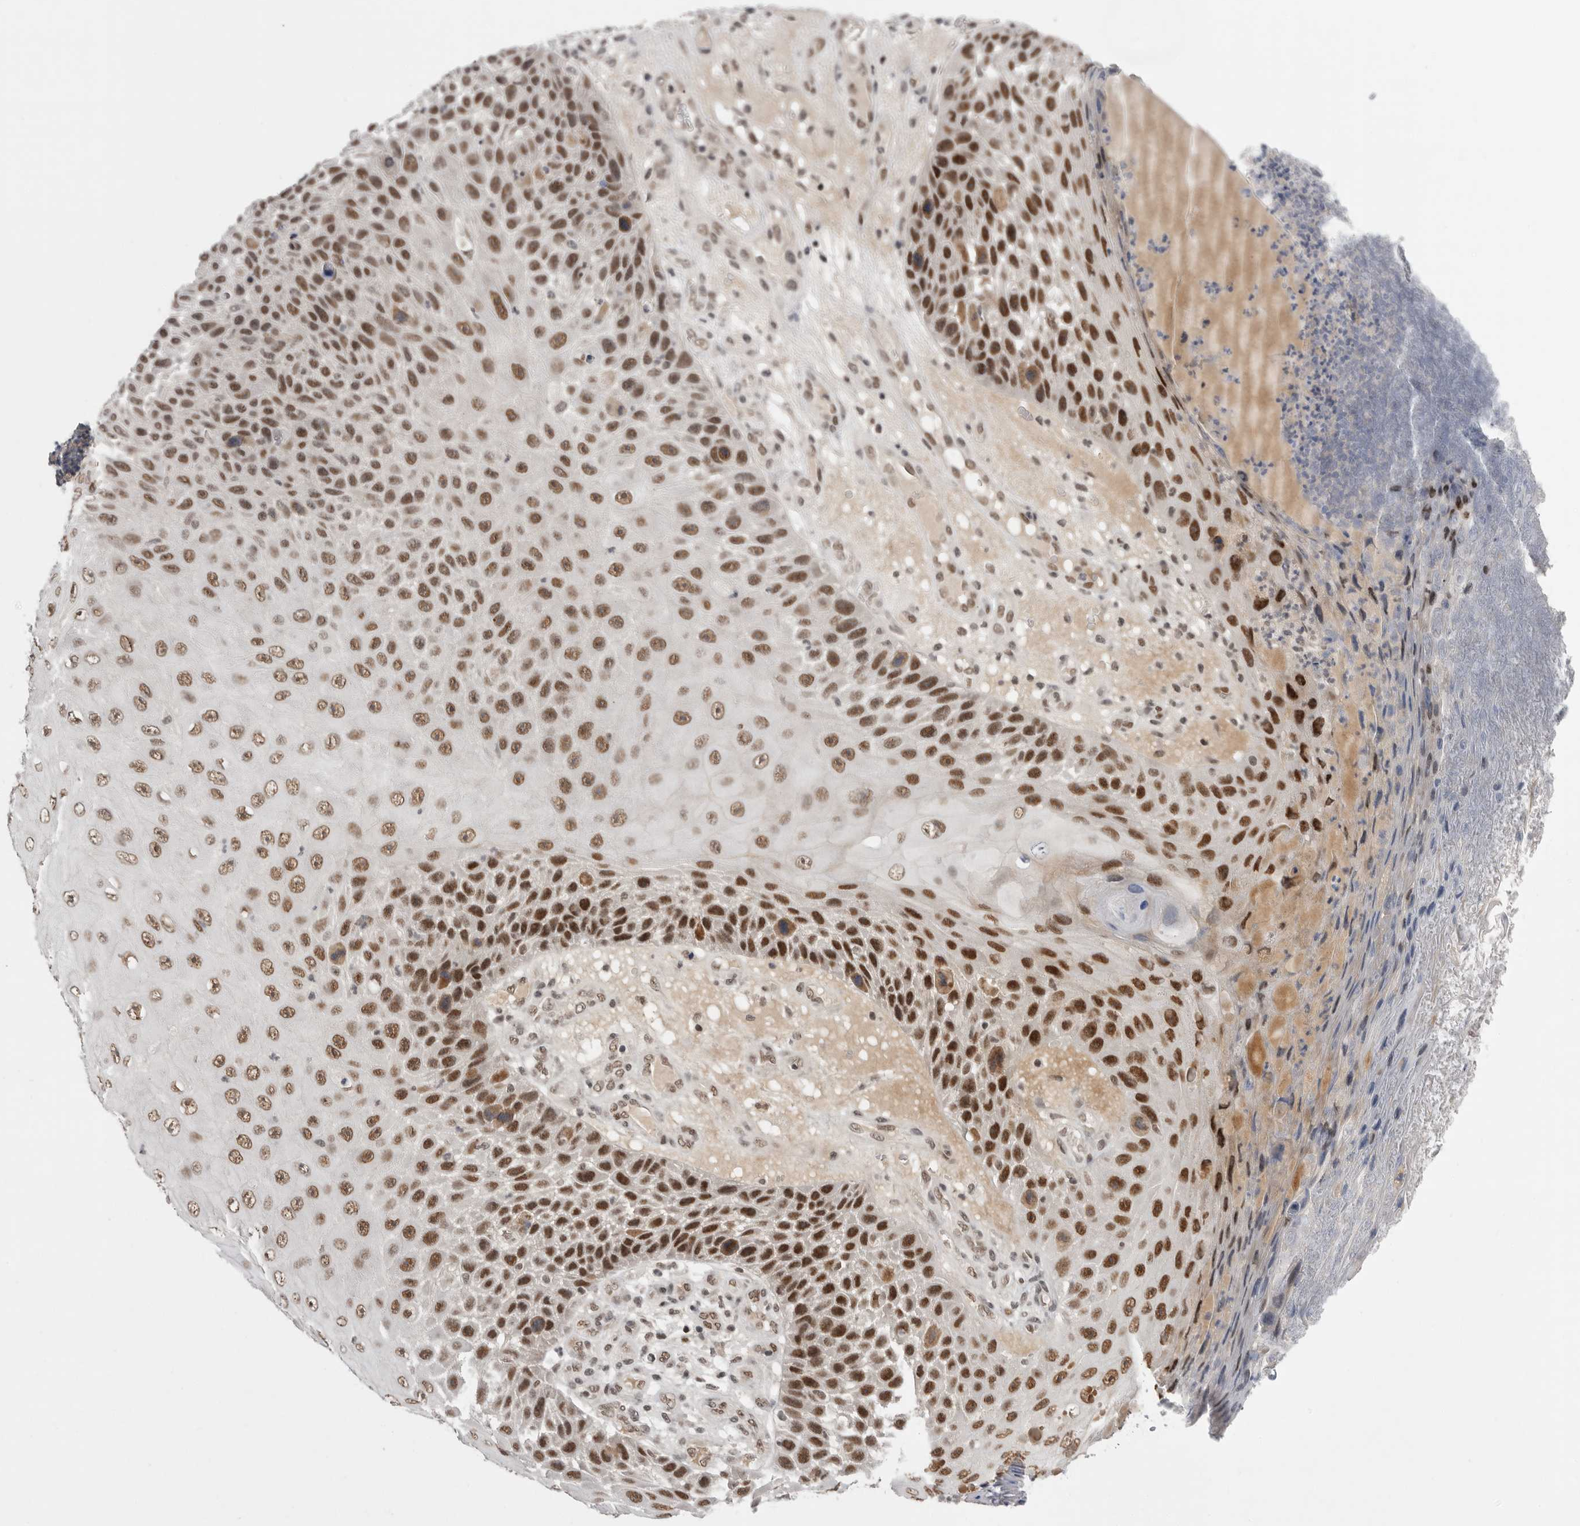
{"staining": {"intensity": "strong", "quantity": ">75%", "location": "nuclear"}, "tissue": "skin cancer", "cell_type": "Tumor cells", "image_type": "cancer", "snomed": [{"axis": "morphology", "description": "Squamous cell carcinoma, NOS"}, {"axis": "topography", "description": "Skin"}], "caption": "Protein staining exhibits strong nuclear expression in approximately >75% of tumor cells in skin cancer (squamous cell carcinoma). (DAB IHC, brown staining for protein, blue staining for nuclei).", "gene": "POU5F1", "patient": {"sex": "female", "age": 88}}